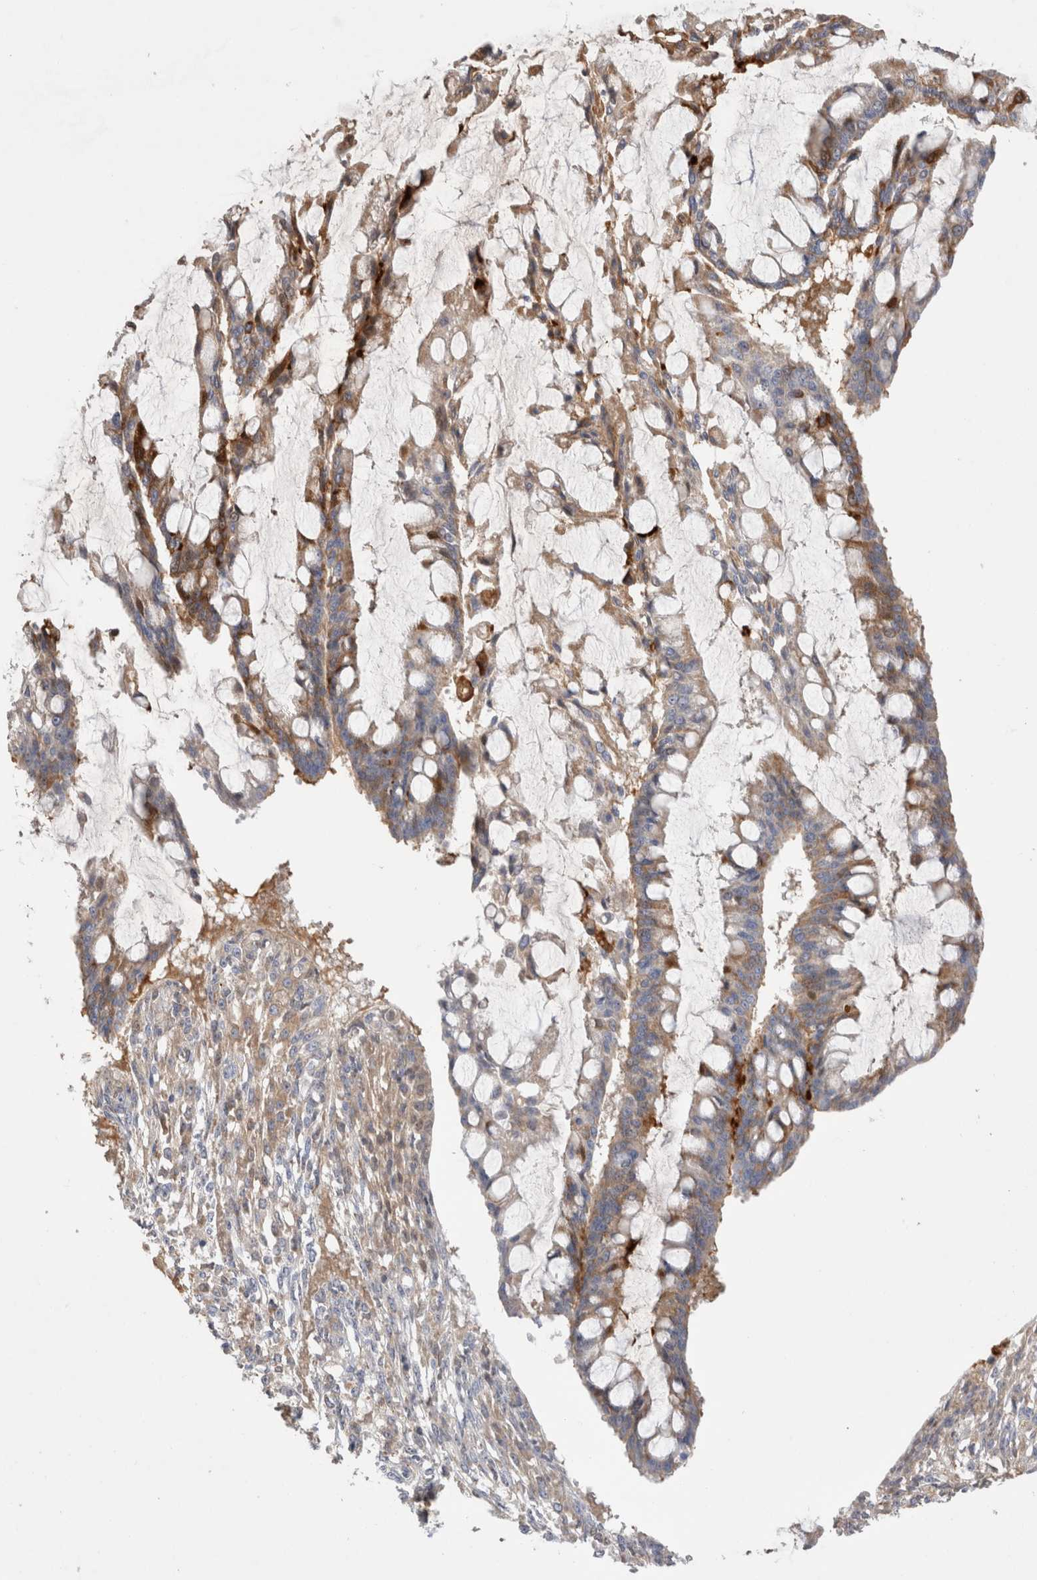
{"staining": {"intensity": "moderate", "quantity": ">75%", "location": "cytoplasmic/membranous"}, "tissue": "ovarian cancer", "cell_type": "Tumor cells", "image_type": "cancer", "snomed": [{"axis": "morphology", "description": "Cystadenocarcinoma, mucinous, NOS"}, {"axis": "topography", "description": "Ovary"}], "caption": "IHC micrograph of neoplastic tissue: human ovarian cancer stained using immunohistochemistry (IHC) demonstrates medium levels of moderate protein expression localized specifically in the cytoplasmic/membranous of tumor cells, appearing as a cytoplasmic/membranous brown color.", "gene": "ECHDC2", "patient": {"sex": "female", "age": 73}}